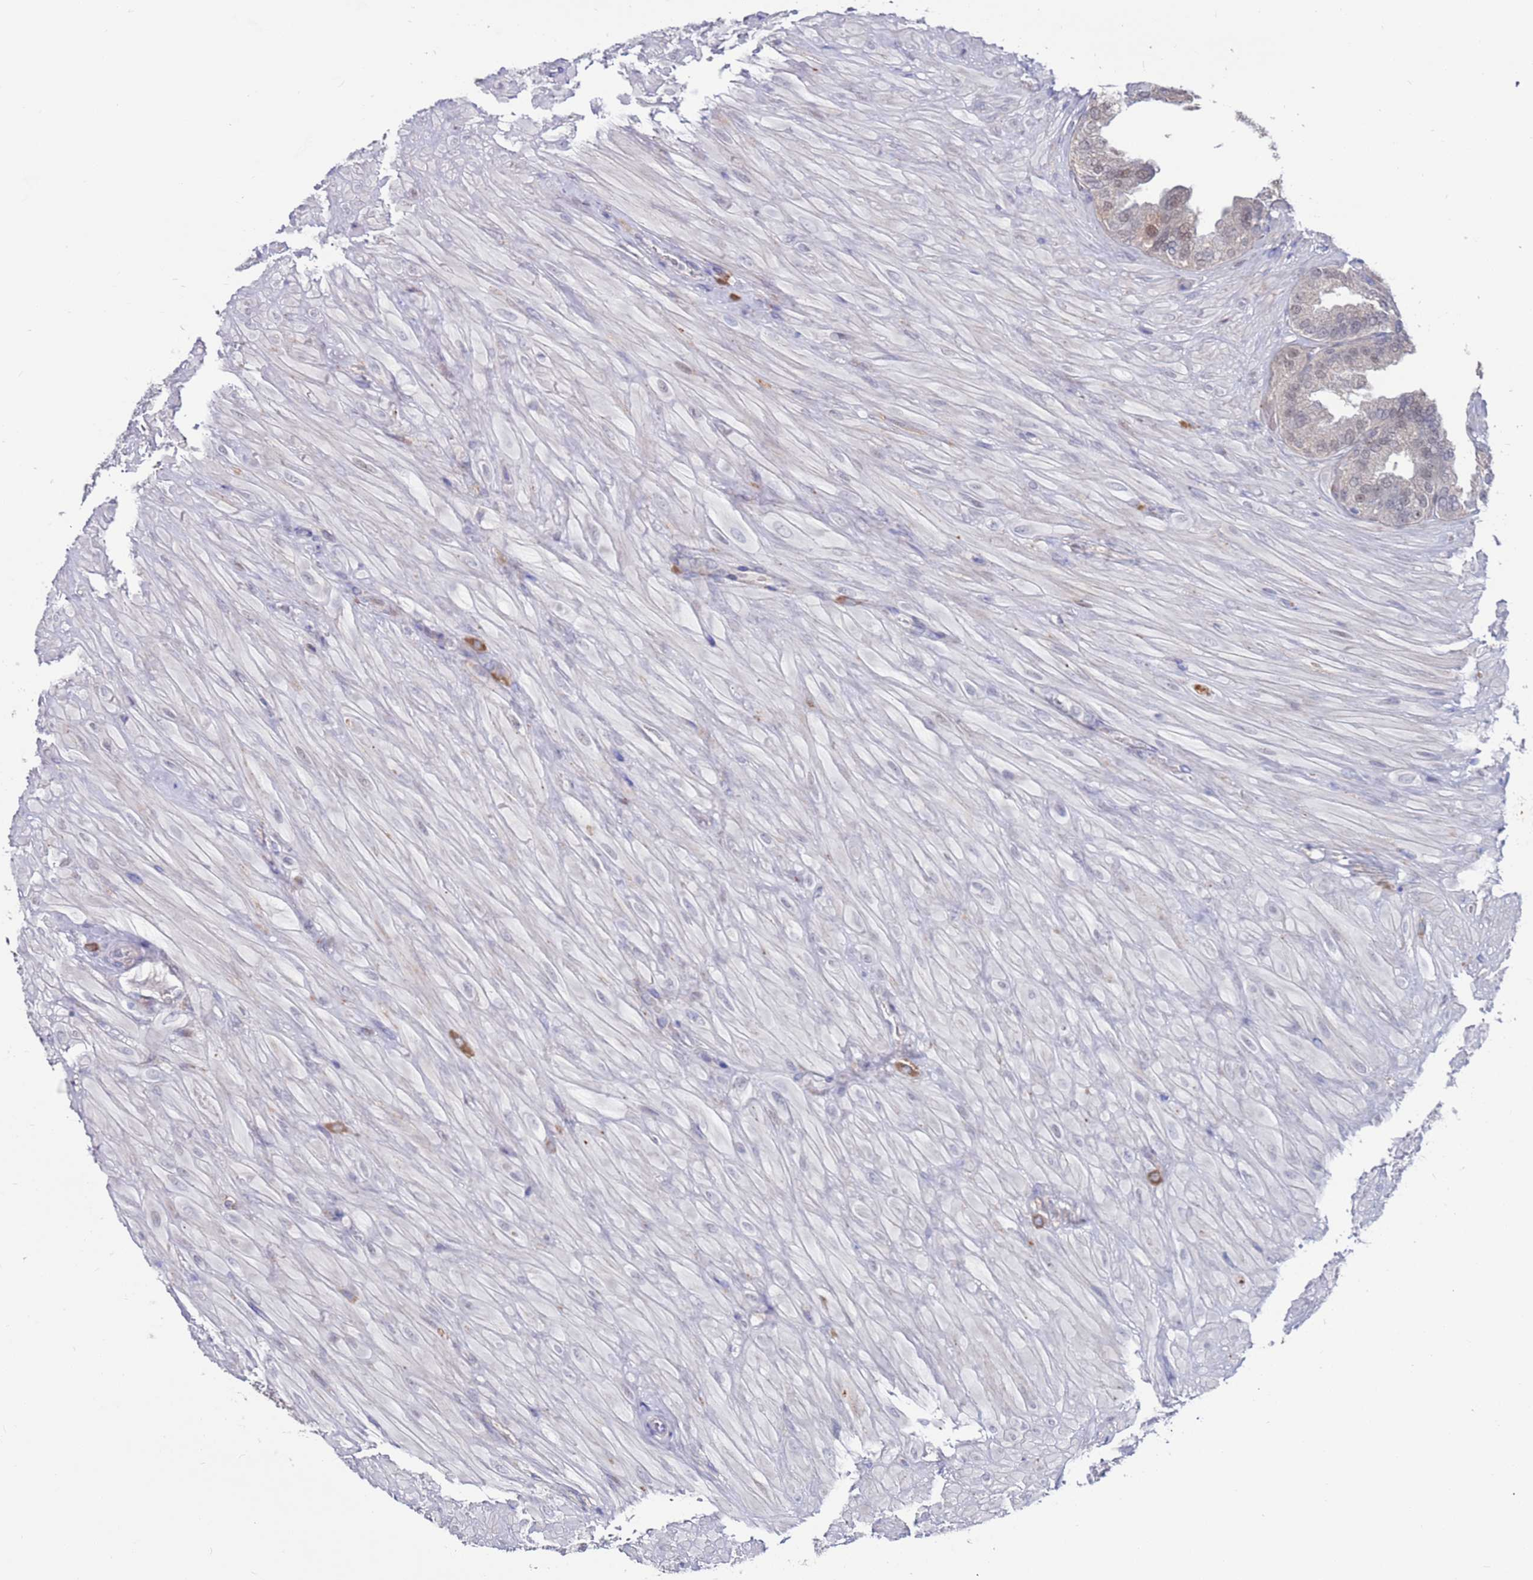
{"staining": {"intensity": "weak", "quantity": "<25%", "location": "nuclear"}, "tissue": "seminal vesicle", "cell_type": "Glandular cells", "image_type": "normal", "snomed": [{"axis": "morphology", "description": "Normal tissue, NOS"}, {"axis": "topography", "description": "Seminal veicle"}, {"axis": "topography", "description": "Peripheral nerve tissue"}], "caption": "Immunohistochemical staining of normal human seminal vesicle shows no significant staining in glandular cells. (DAB IHC visualized using brightfield microscopy, high magnification).", "gene": "FBXO27", "patient": {"sex": "male", "age": 63}}